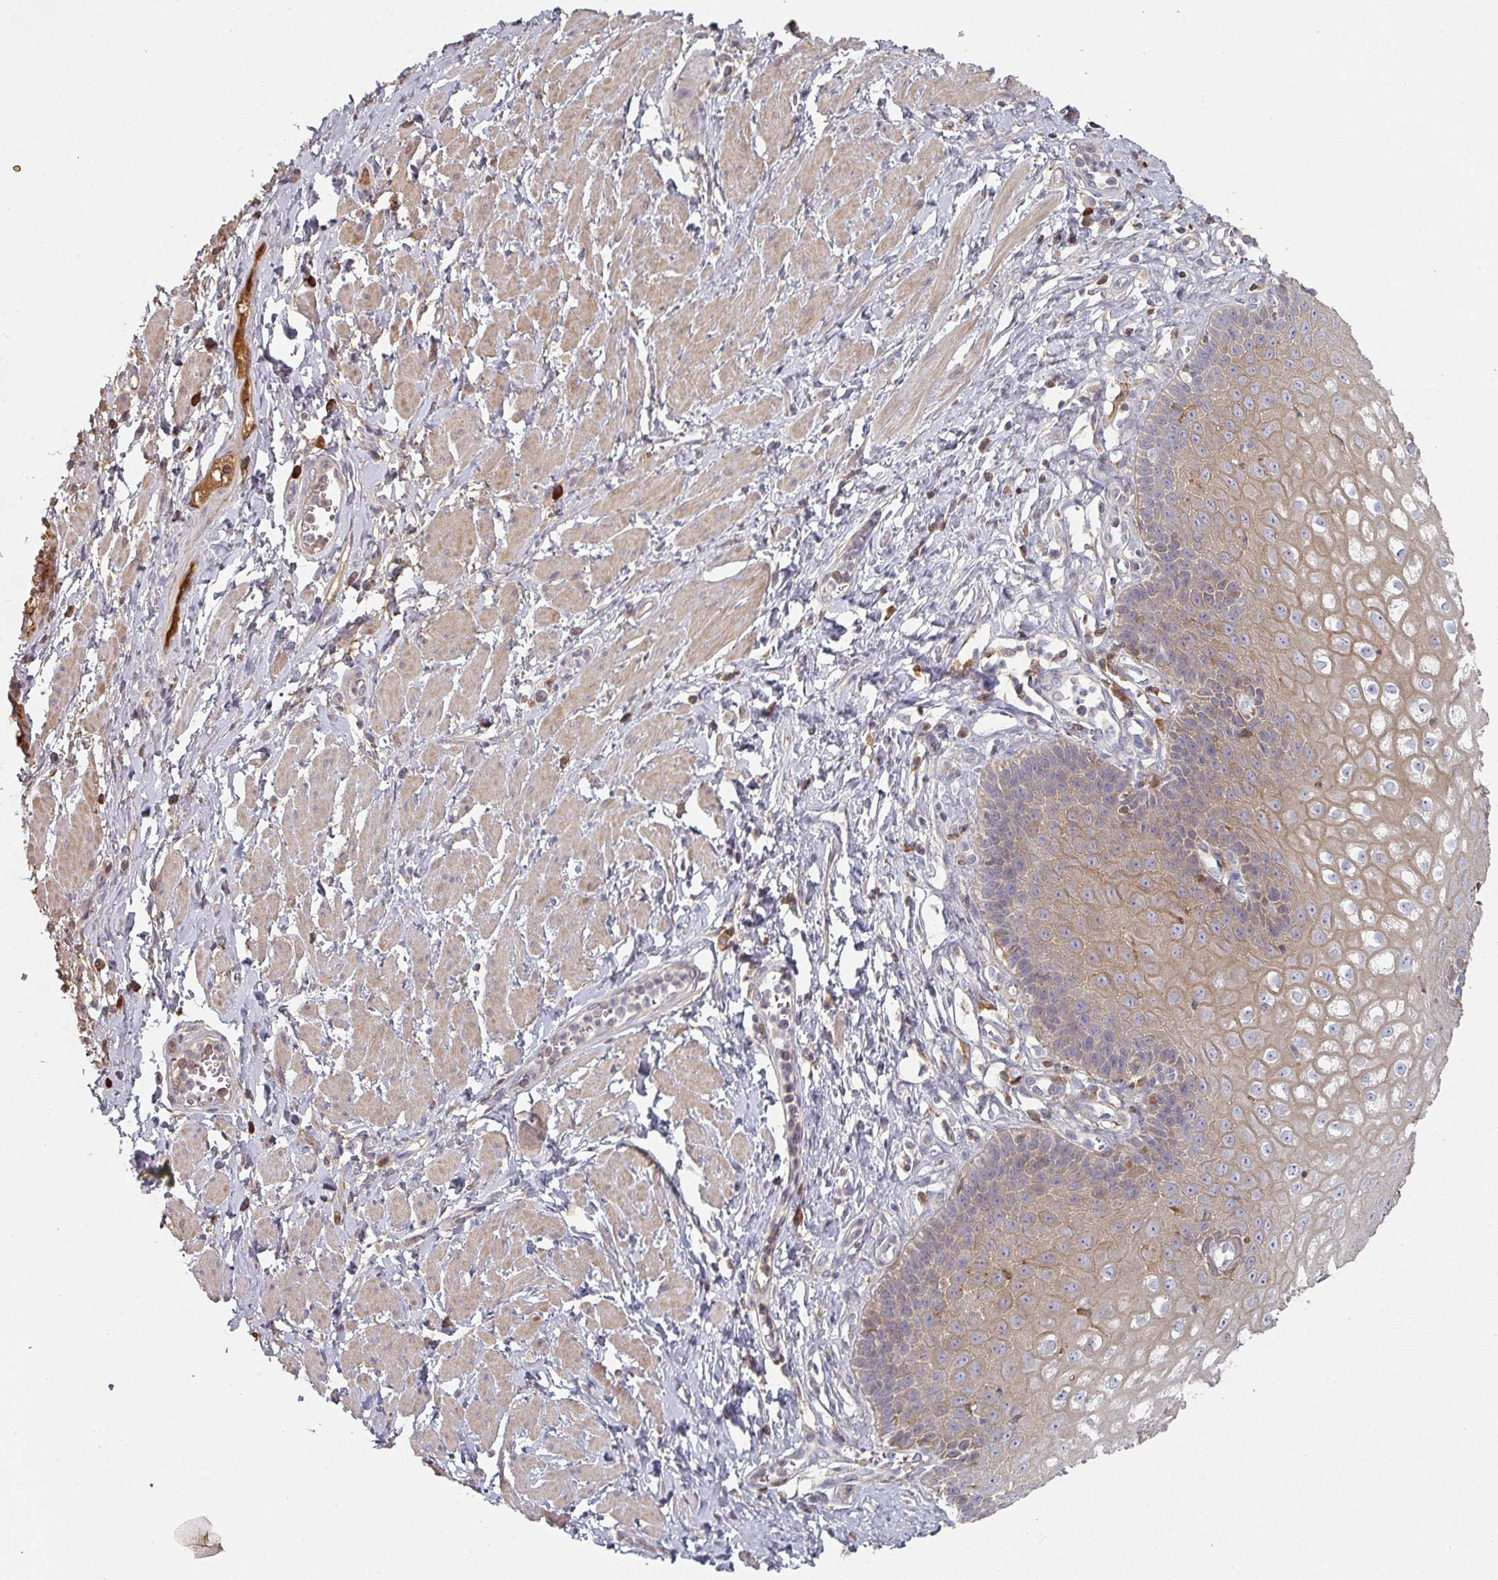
{"staining": {"intensity": "weak", "quantity": "25%-75%", "location": "cytoplasmic/membranous"}, "tissue": "esophagus", "cell_type": "Squamous epithelial cells", "image_type": "normal", "snomed": [{"axis": "morphology", "description": "Normal tissue, NOS"}, {"axis": "topography", "description": "Esophagus"}], "caption": "Immunohistochemistry histopathology image of unremarkable esophagus: human esophagus stained using IHC demonstrates low levels of weak protein expression localized specifically in the cytoplasmic/membranous of squamous epithelial cells, appearing as a cytoplasmic/membranous brown color.", "gene": "ENSG00000249773", "patient": {"sex": "male", "age": 67}}